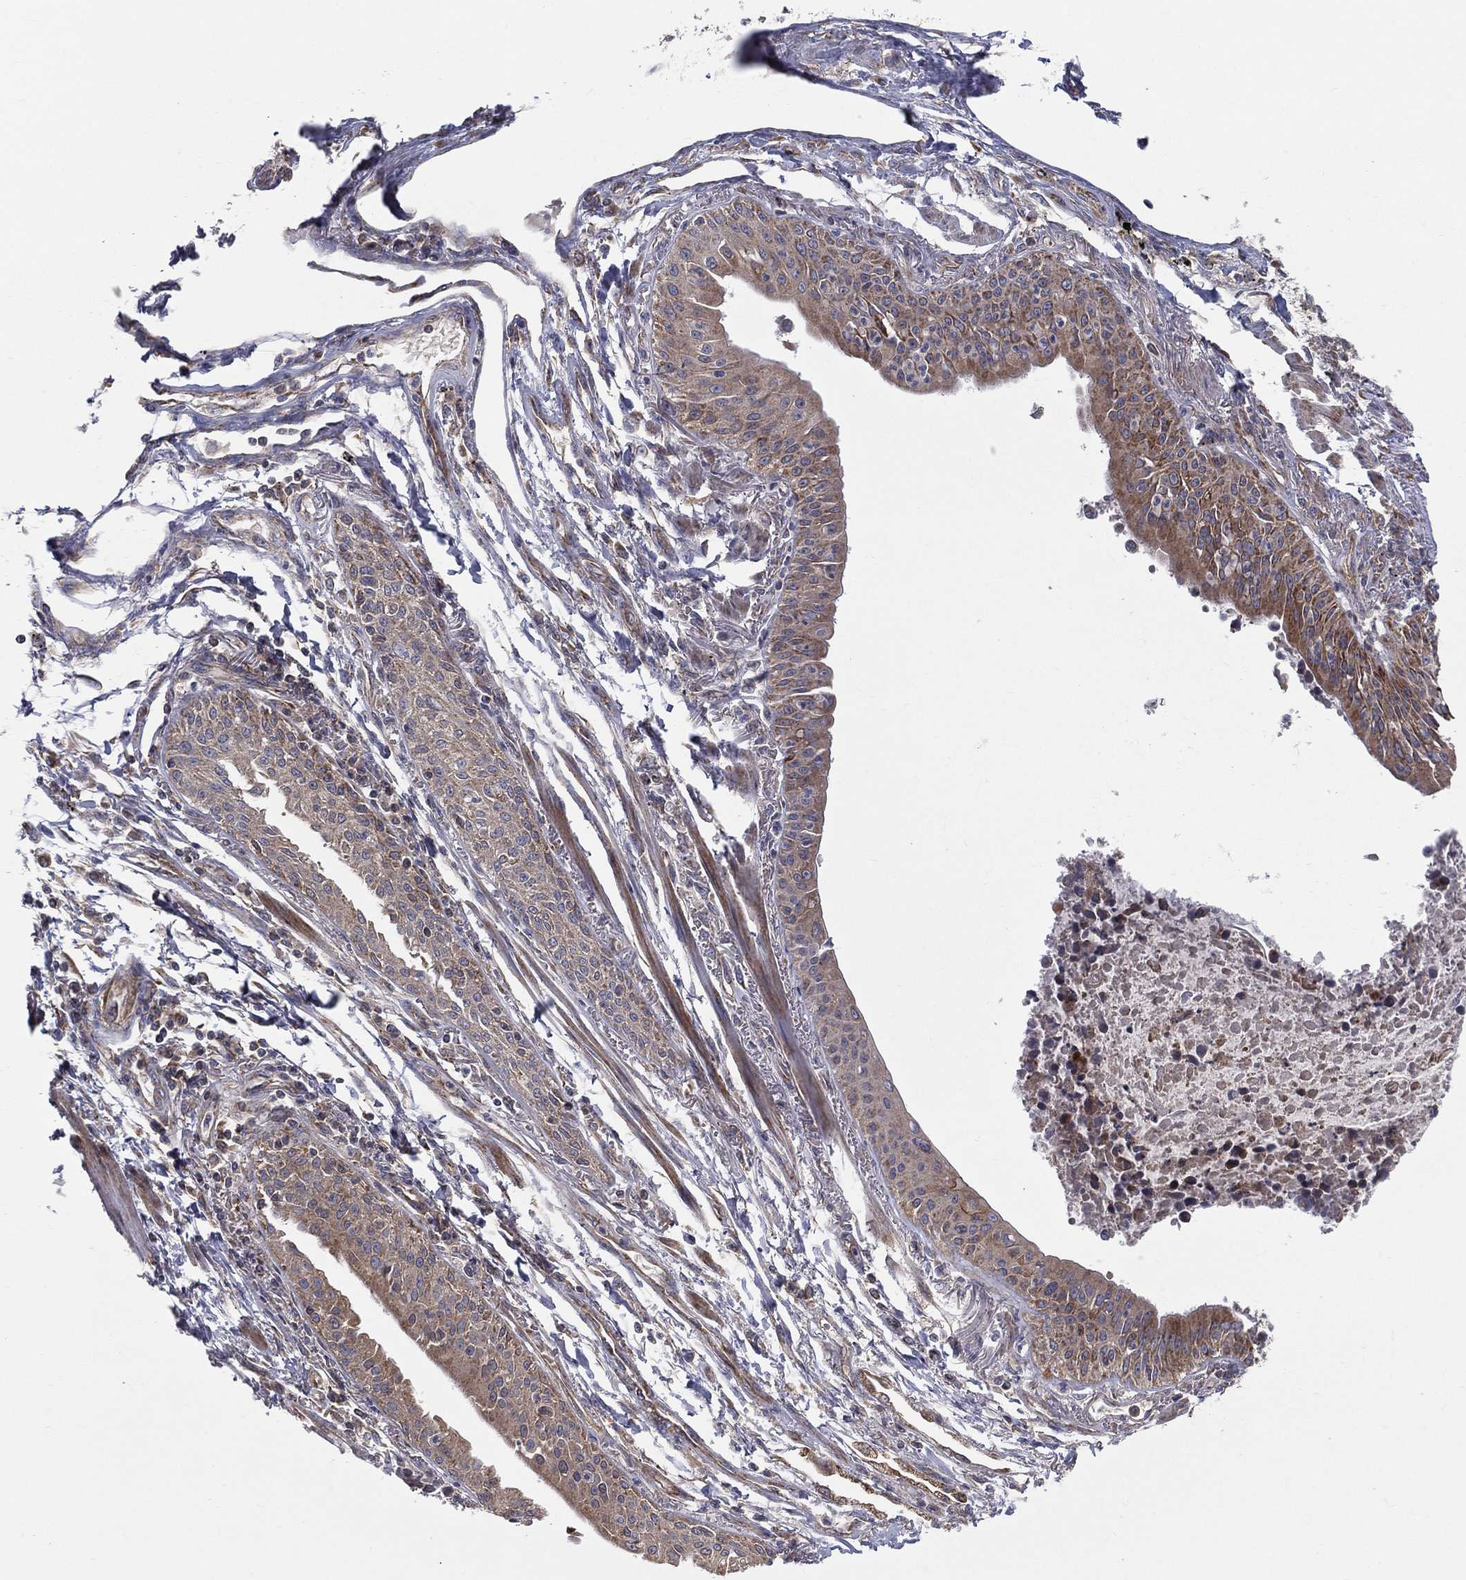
{"staining": {"intensity": "moderate", "quantity": "25%-75%", "location": "cytoplasmic/membranous"}, "tissue": "lung cancer", "cell_type": "Tumor cells", "image_type": "cancer", "snomed": [{"axis": "morphology", "description": "Squamous cell carcinoma, NOS"}, {"axis": "topography", "description": "Lung"}], "caption": "This image shows immunohistochemistry staining of lung cancer, with medium moderate cytoplasmic/membranous expression in about 25%-75% of tumor cells.", "gene": "MIX23", "patient": {"sex": "male", "age": 73}}